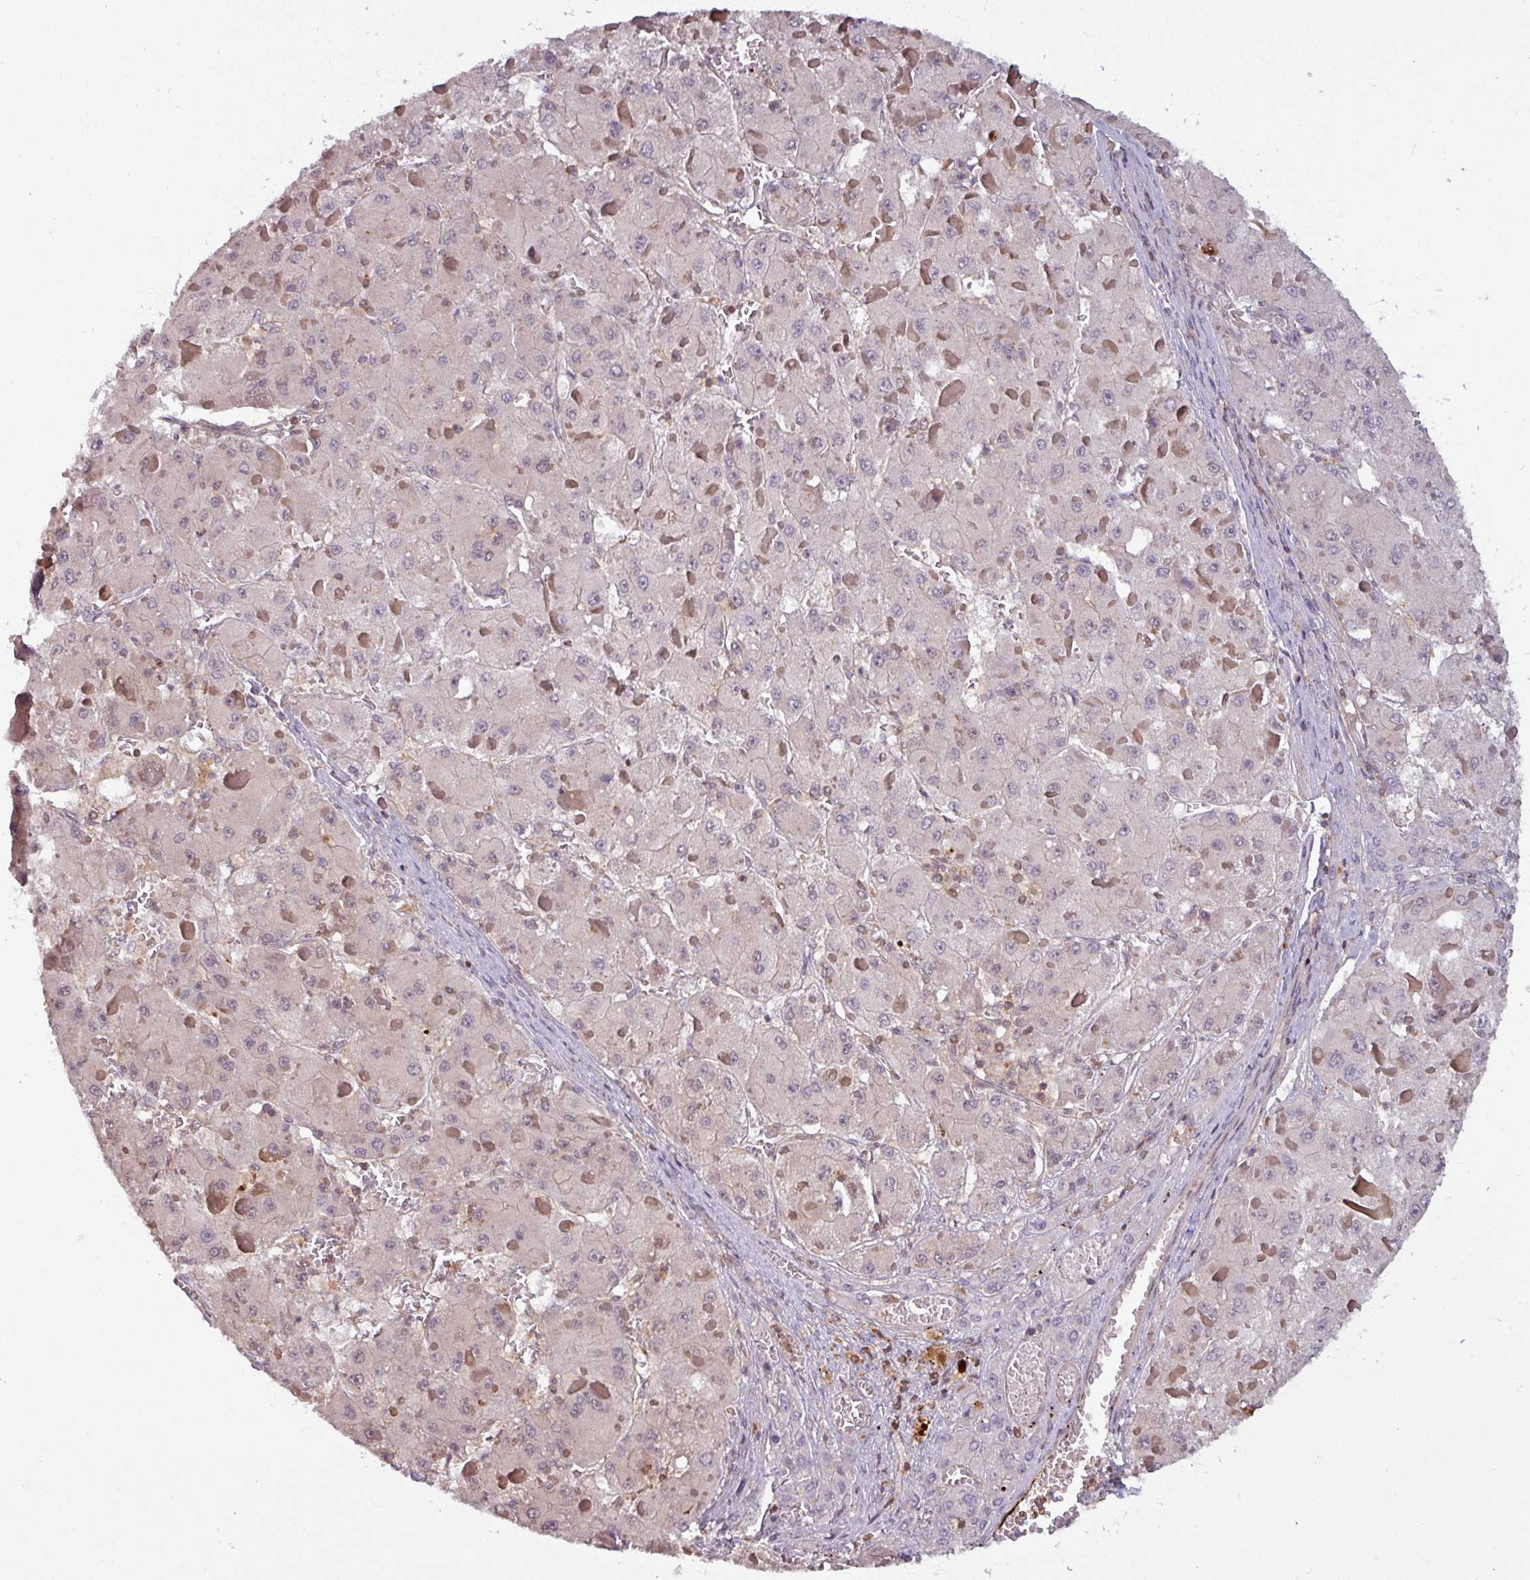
{"staining": {"intensity": "negative", "quantity": "none", "location": "none"}, "tissue": "liver cancer", "cell_type": "Tumor cells", "image_type": "cancer", "snomed": [{"axis": "morphology", "description": "Carcinoma, Hepatocellular, NOS"}, {"axis": "topography", "description": "Liver"}], "caption": "A high-resolution histopathology image shows immunohistochemistry (IHC) staining of liver hepatocellular carcinoma, which shows no significant staining in tumor cells.", "gene": "TUSC3", "patient": {"sex": "female", "age": 73}}